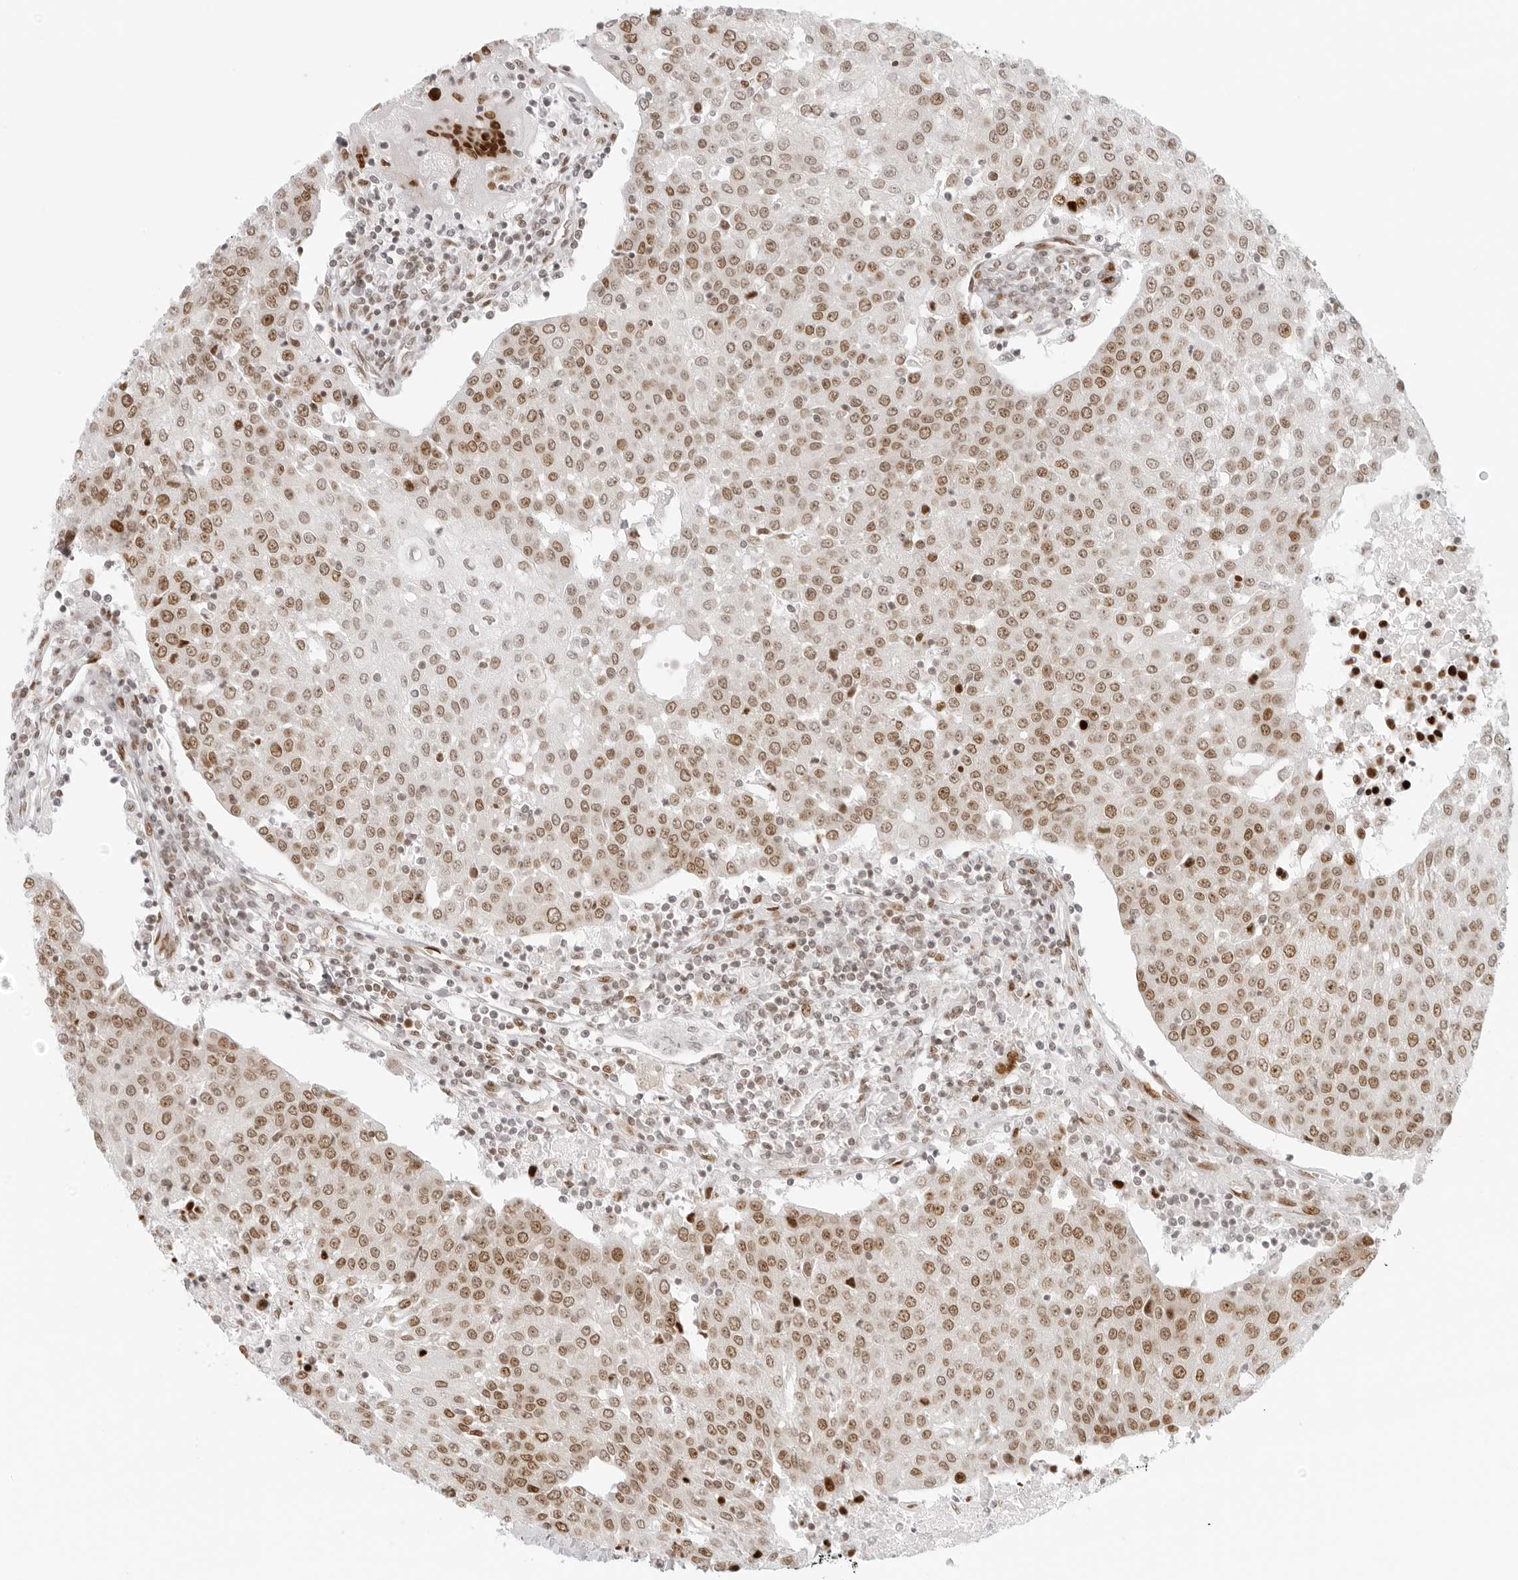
{"staining": {"intensity": "moderate", "quantity": ">75%", "location": "nuclear"}, "tissue": "urothelial cancer", "cell_type": "Tumor cells", "image_type": "cancer", "snomed": [{"axis": "morphology", "description": "Urothelial carcinoma, High grade"}, {"axis": "topography", "description": "Urinary bladder"}], "caption": "Tumor cells exhibit medium levels of moderate nuclear positivity in about >75% of cells in urothelial cancer.", "gene": "RCC1", "patient": {"sex": "female", "age": 85}}